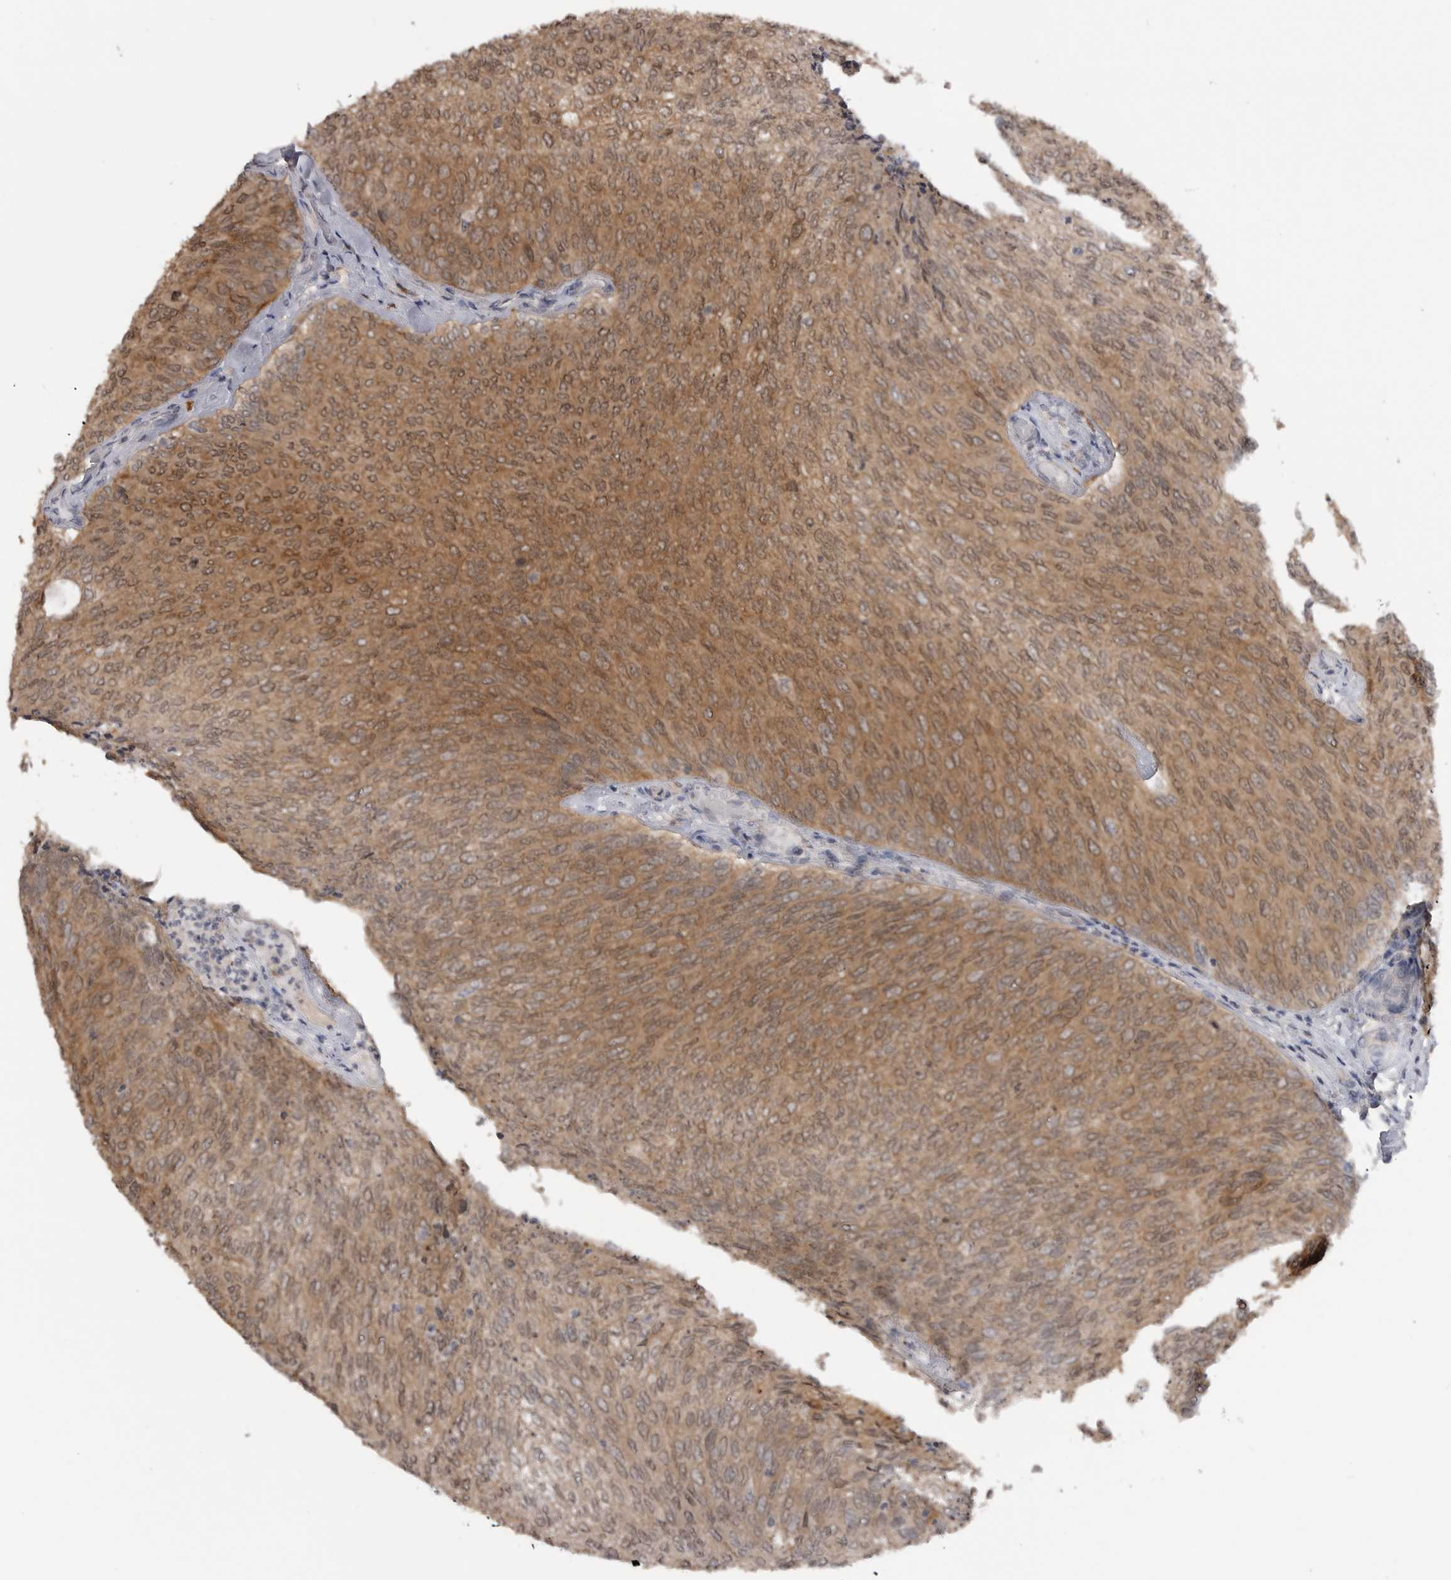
{"staining": {"intensity": "moderate", "quantity": ">75%", "location": "cytoplasmic/membranous,nuclear"}, "tissue": "urothelial cancer", "cell_type": "Tumor cells", "image_type": "cancer", "snomed": [{"axis": "morphology", "description": "Urothelial carcinoma, Low grade"}, {"axis": "topography", "description": "Urinary bladder"}], "caption": "Urothelial cancer stained for a protein (brown) demonstrates moderate cytoplasmic/membranous and nuclear positive expression in about >75% of tumor cells.", "gene": "MAPK13", "patient": {"sex": "female", "age": 79}}